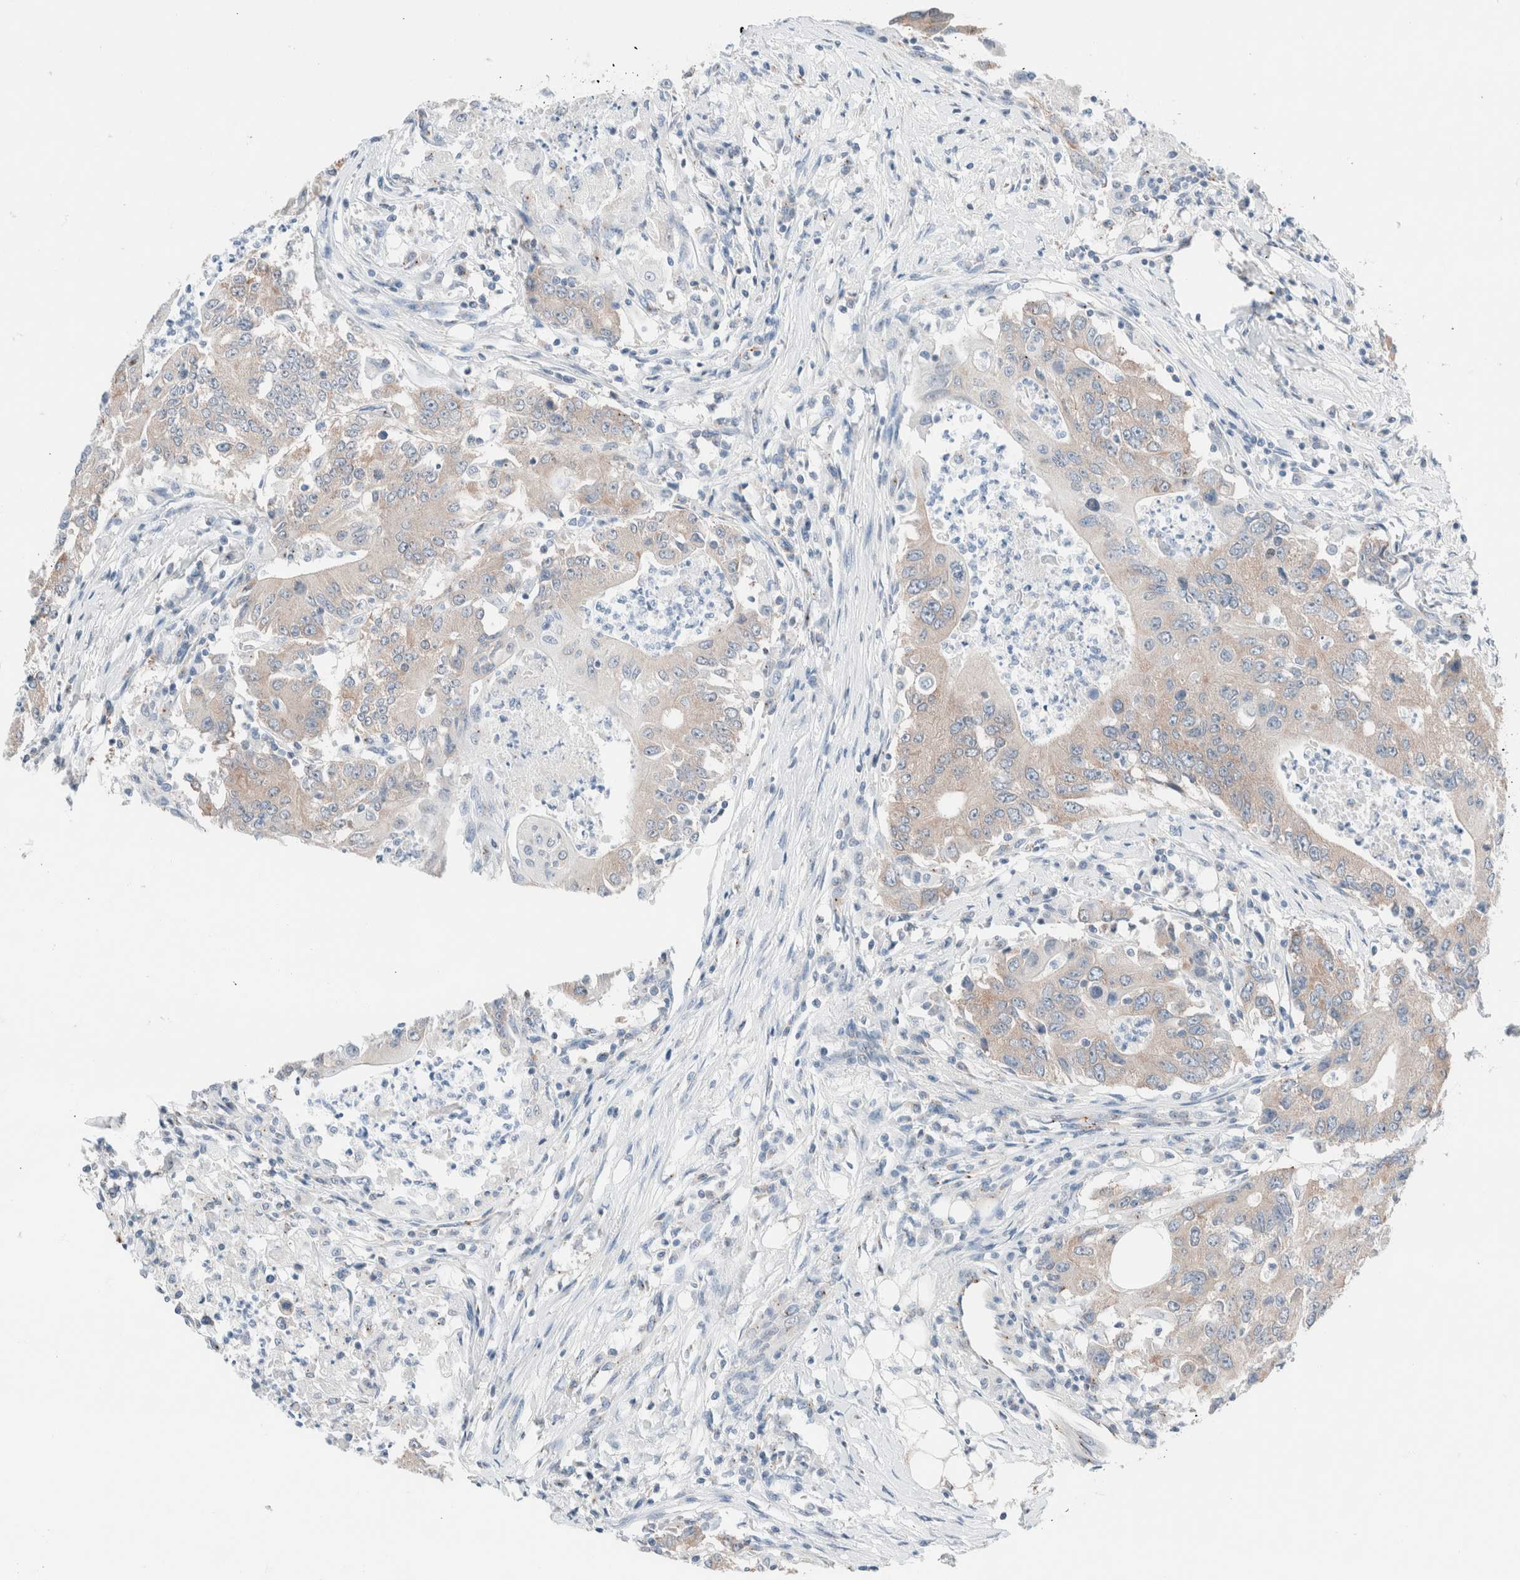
{"staining": {"intensity": "weak", "quantity": ">75%", "location": "cytoplasmic/membranous"}, "tissue": "colorectal cancer", "cell_type": "Tumor cells", "image_type": "cancer", "snomed": [{"axis": "morphology", "description": "Adenocarcinoma, NOS"}, {"axis": "topography", "description": "Colon"}], "caption": "Weak cytoplasmic/membranous positivity is identified in approximately >75% of tumor cells in colorectal cancer.", "gene": "CASC3", "patient": {"sex": "female", "age": 77}}